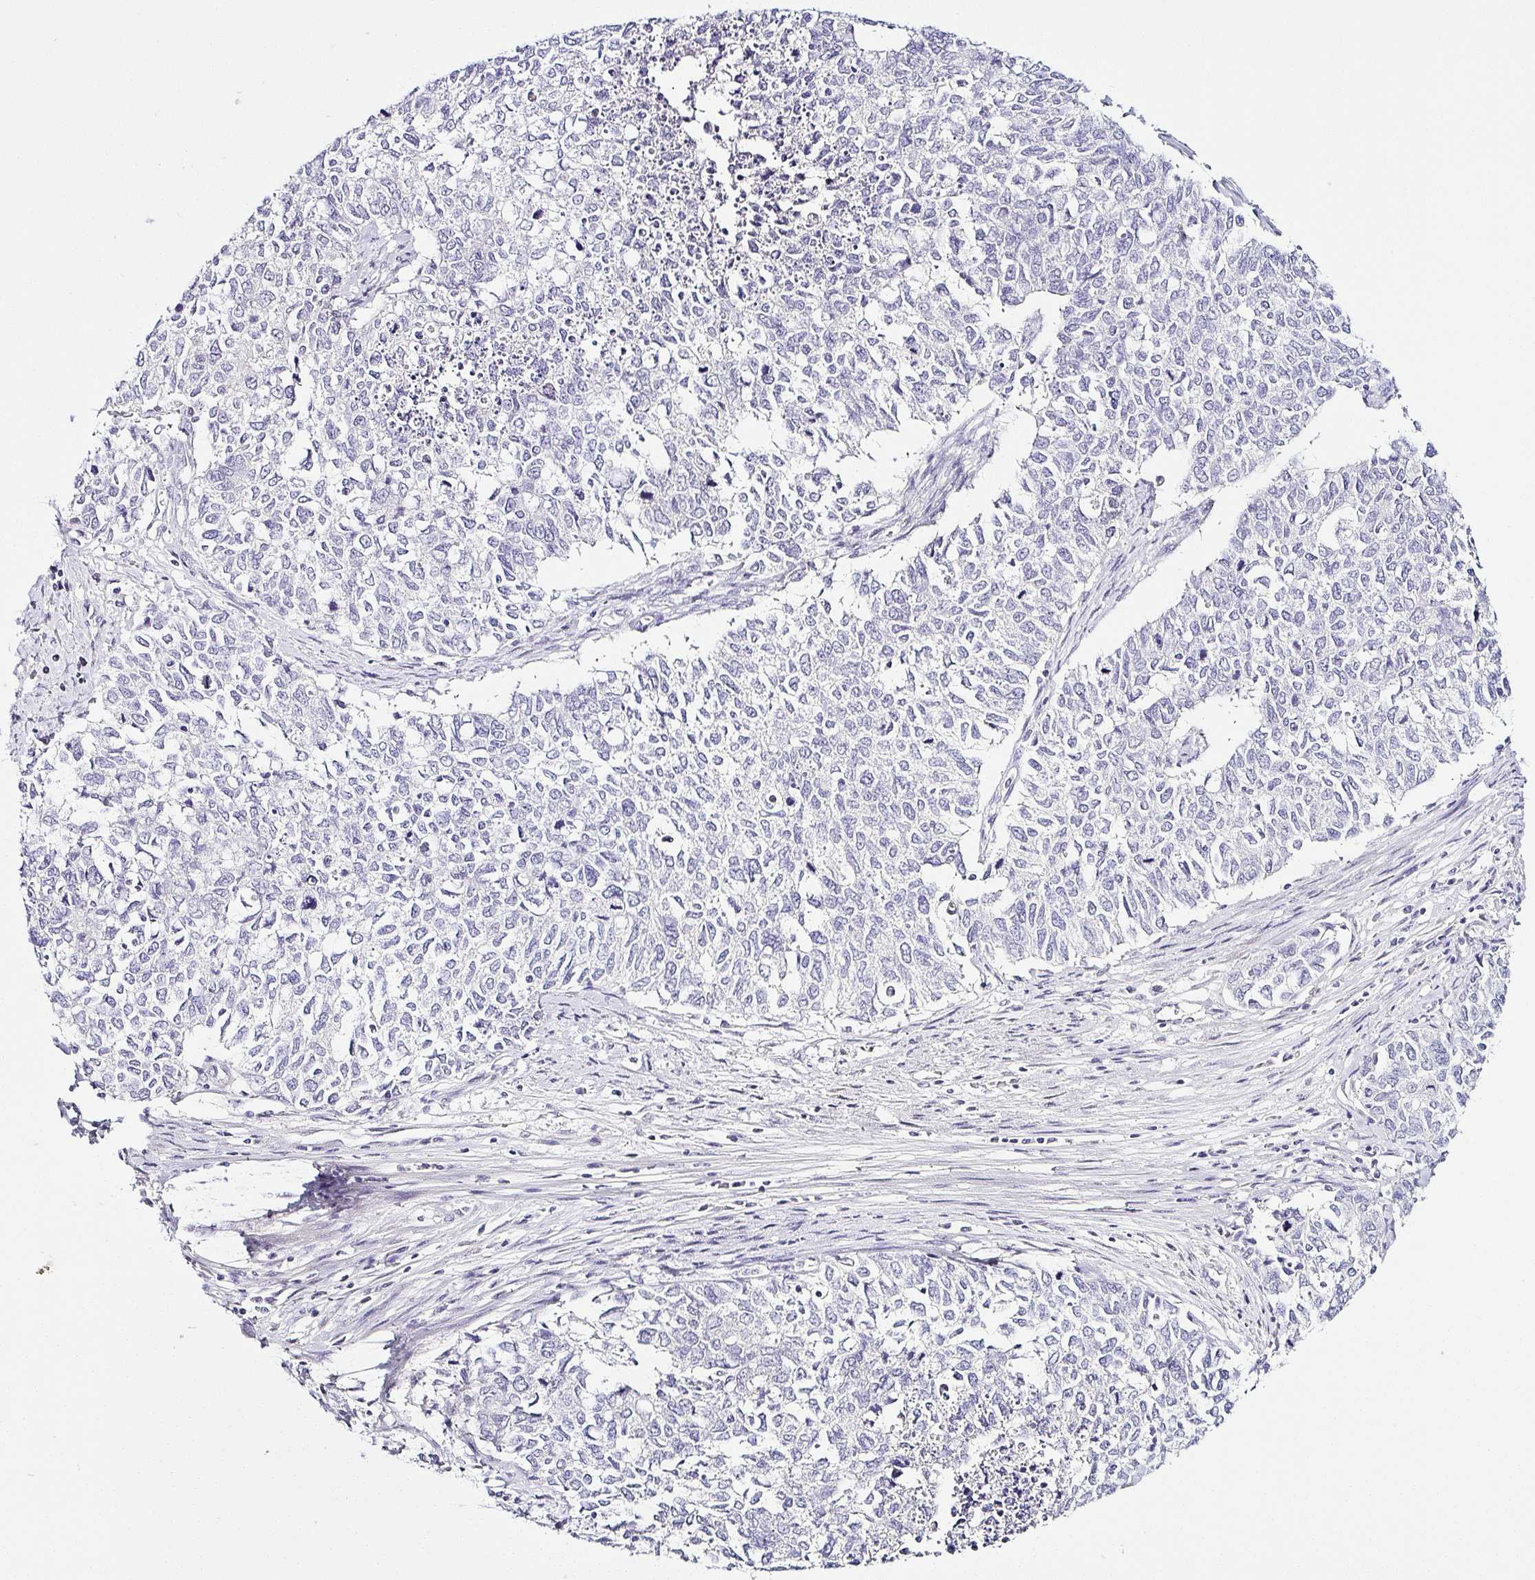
{"staining": {"intensity": "negative", "quantity": "none", "location": "none"}, "tissue": "cervical cancer", "cell_type": "Tumor cells", "image_type": "cancer", "snomed": [{"axis": "morphology", "description": "Adenocarcinoma, NOS"}, {"axis": "topography", "description": "Cervix"}], "caption": "There is no significant positivity in tumor cells of cervical cancer.", "gene": "SERPINB3", "patient": {"sex": "female", "age": 63}}